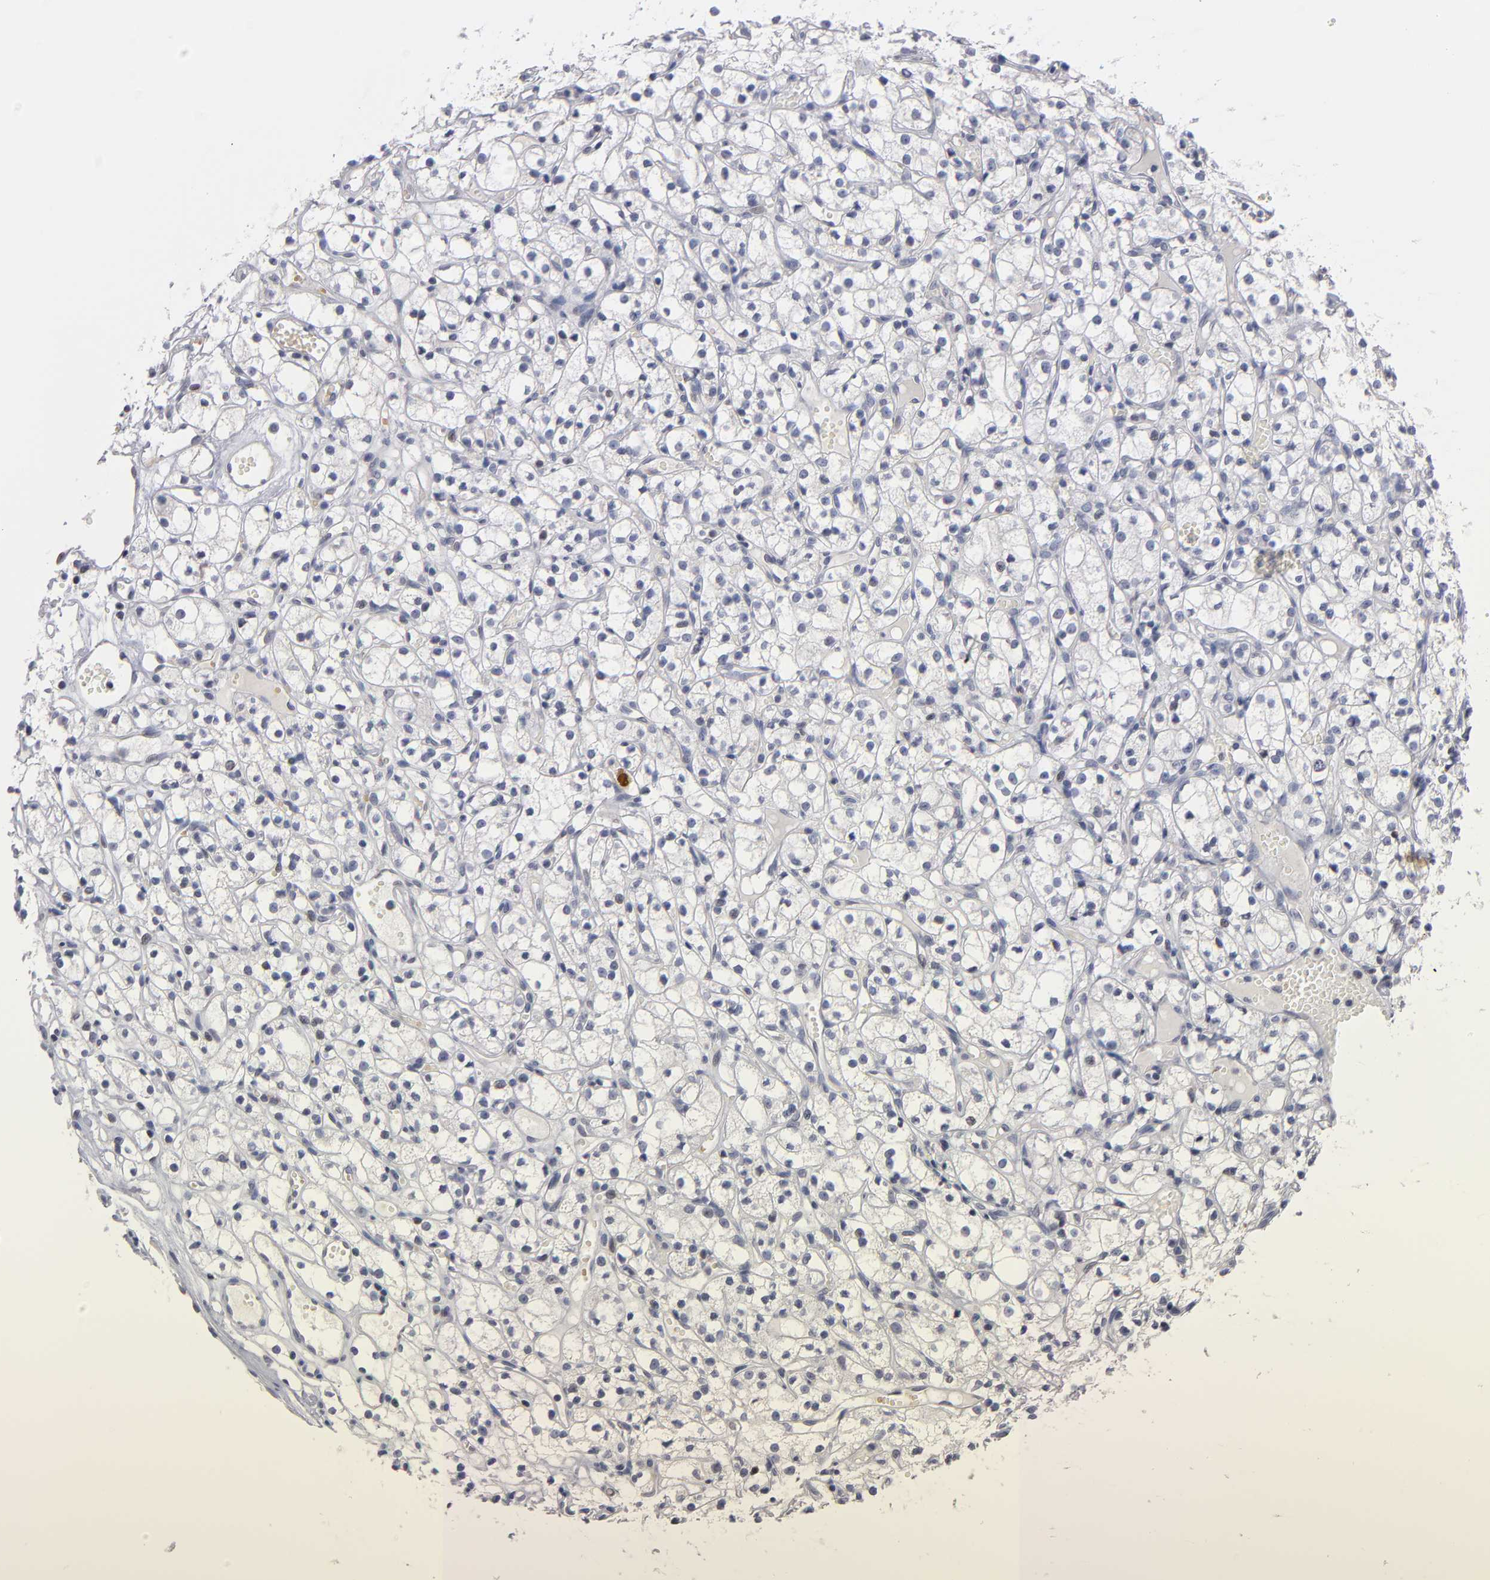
{"staining": {"intensity": "negative", "quantity": "none", "location": "none"}, "tissue": "renal cancer", "cell_type": "Tumor cells", "image_type": "cancer", "snomed": [{"axis": "morphology", "description": "Adenocarcinoma, NOS"}, {"axis": "topography", "description": "Kidney"}], "caption": "Immunohistochemistry (IHC) photomicrograph of human renal cancer stained for a protein (brown), which exhibits no positivity in tumor cells. The staining was performed using DAB to visualize the protein expression in brown, while the nuclei were stained in blue with hematoxylin (Magnification: 20x).", "gene": "ODF2", "patient": {"sex": "male", "age": 61}}